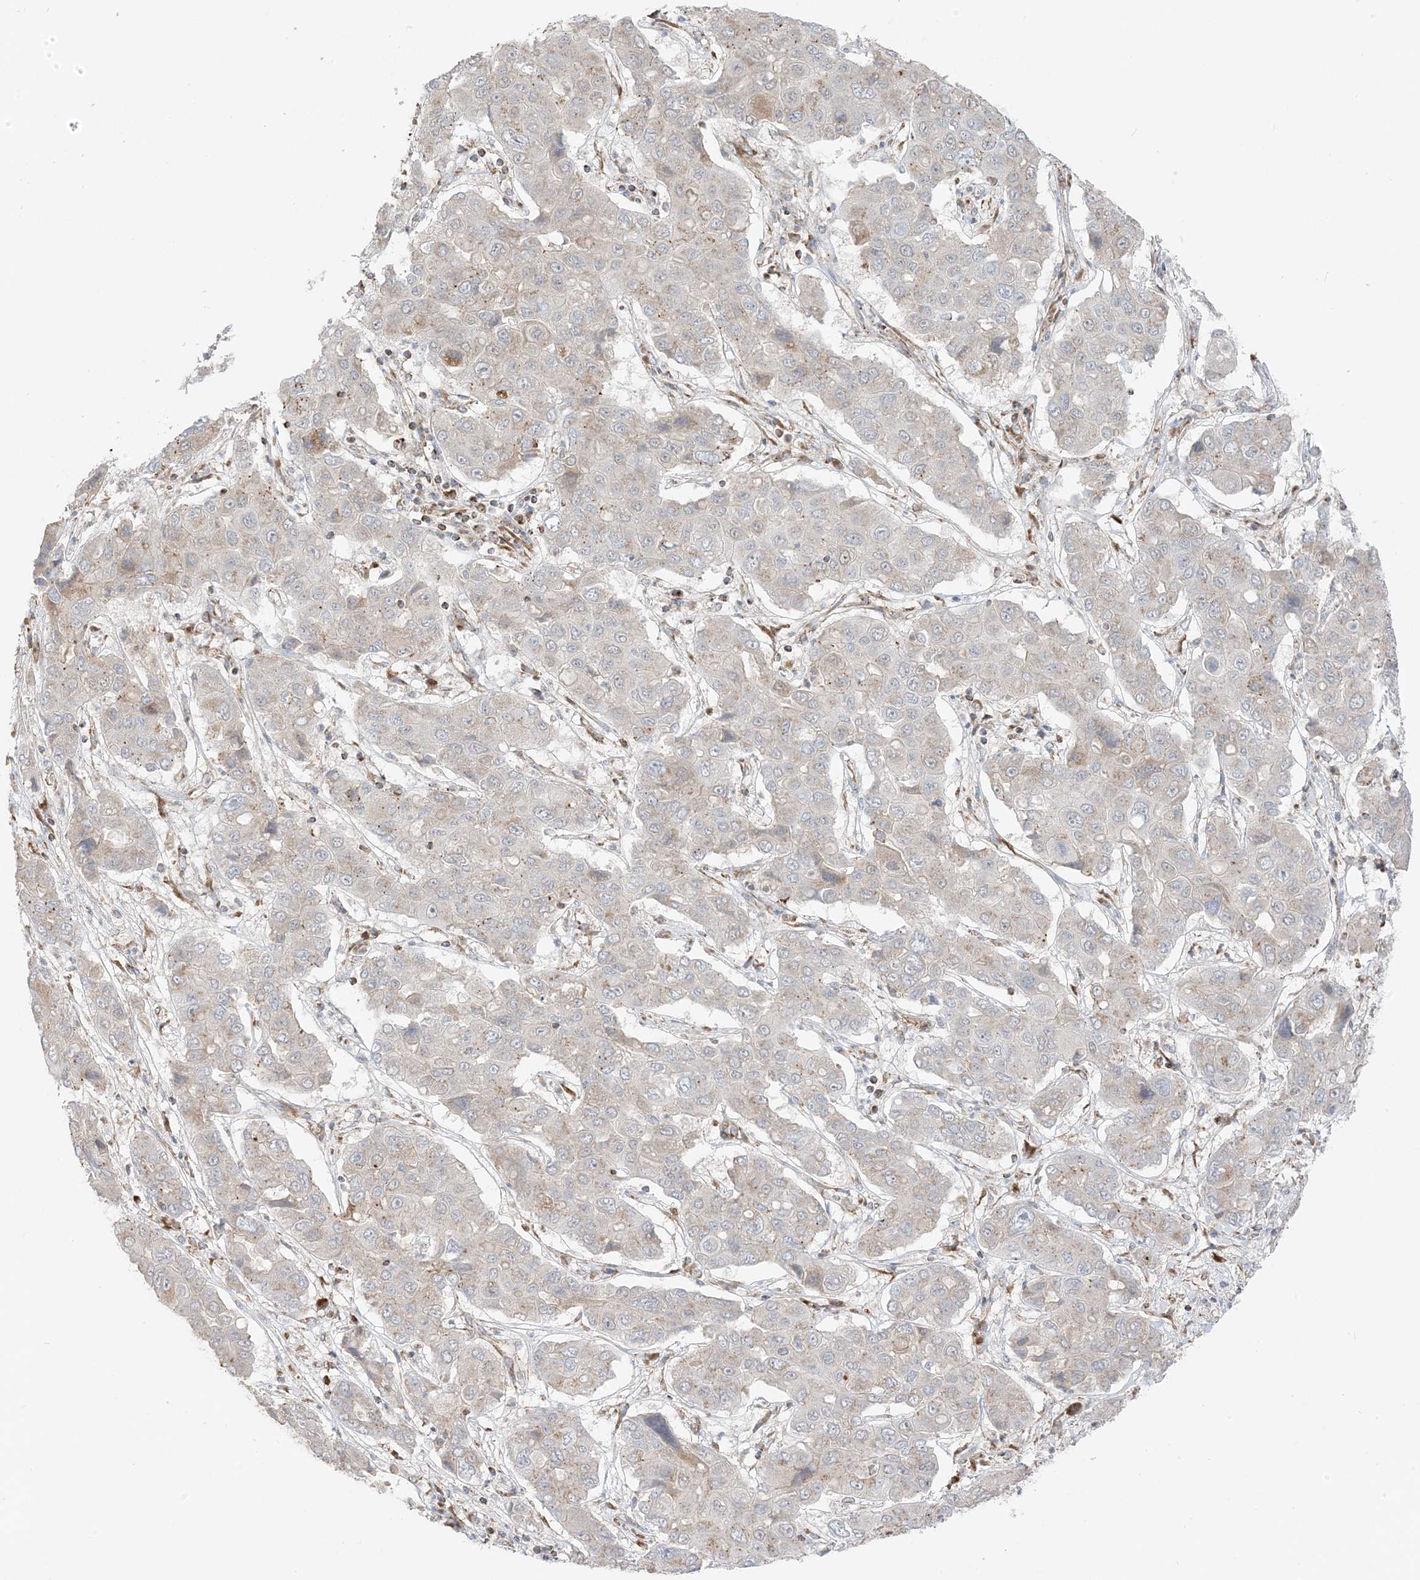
{"staining": {"intensity": "negative", "quantity": "none", "location": "none"}, "tissue": "liver cancer", "cell_type": "Tumor cells", "image_type": "cancer", "snomed": [{"axis": "morphology", "description": "Cholangiocarcinoma"}, {"axis": "topography", "description": "Liver"}], "caption": "Cholangiocarcinoma (liver) was stained to show a protein in brown. There is no significant positivity in tumor cells. (Brightfield microscopy of DAB immunohistochemistry at high magnification).", "gene": "SLC25A12", "patient": {"sex": "male", "age": 67}}